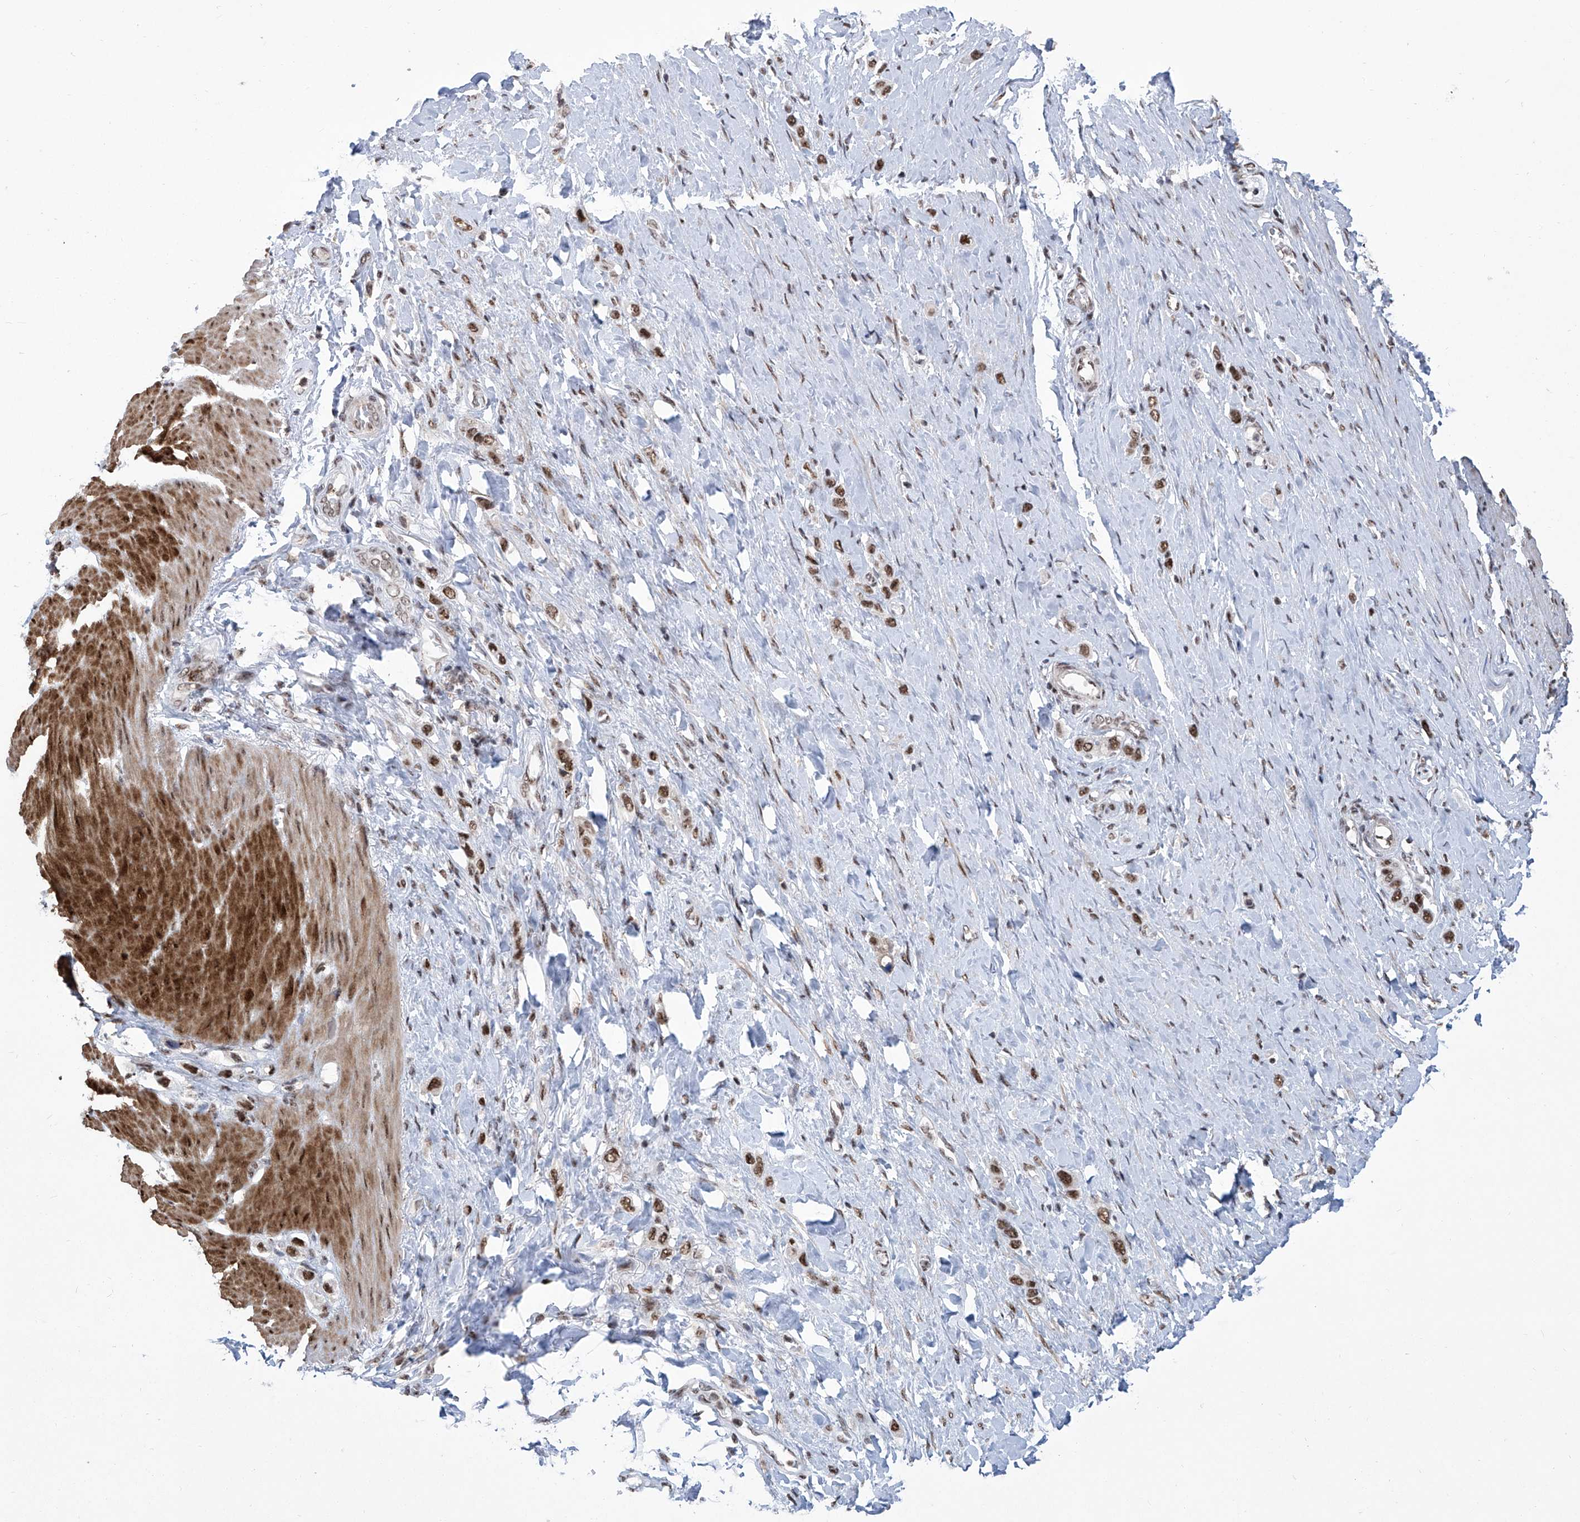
{"staining": {"intensity": "strong", "quantity": ">75%", "location": "nuclear"}, "tissue": "stomach cancer", "cell_type": "Tumor cells", "image_type": "cancer", "snomed": [{"axis": "morphology", "description": "Adenocarcinoma, NOS"}, {"axis": "topography", "description": "Stomach"}], "caption": "IHC of human stomach cancer (adenocarcinoma) reveals high levels of strong nuclear positivity in about >75% of tumor cells.", "gene": "FBXL4", "patient": {"sex": "female", "age": 65}}